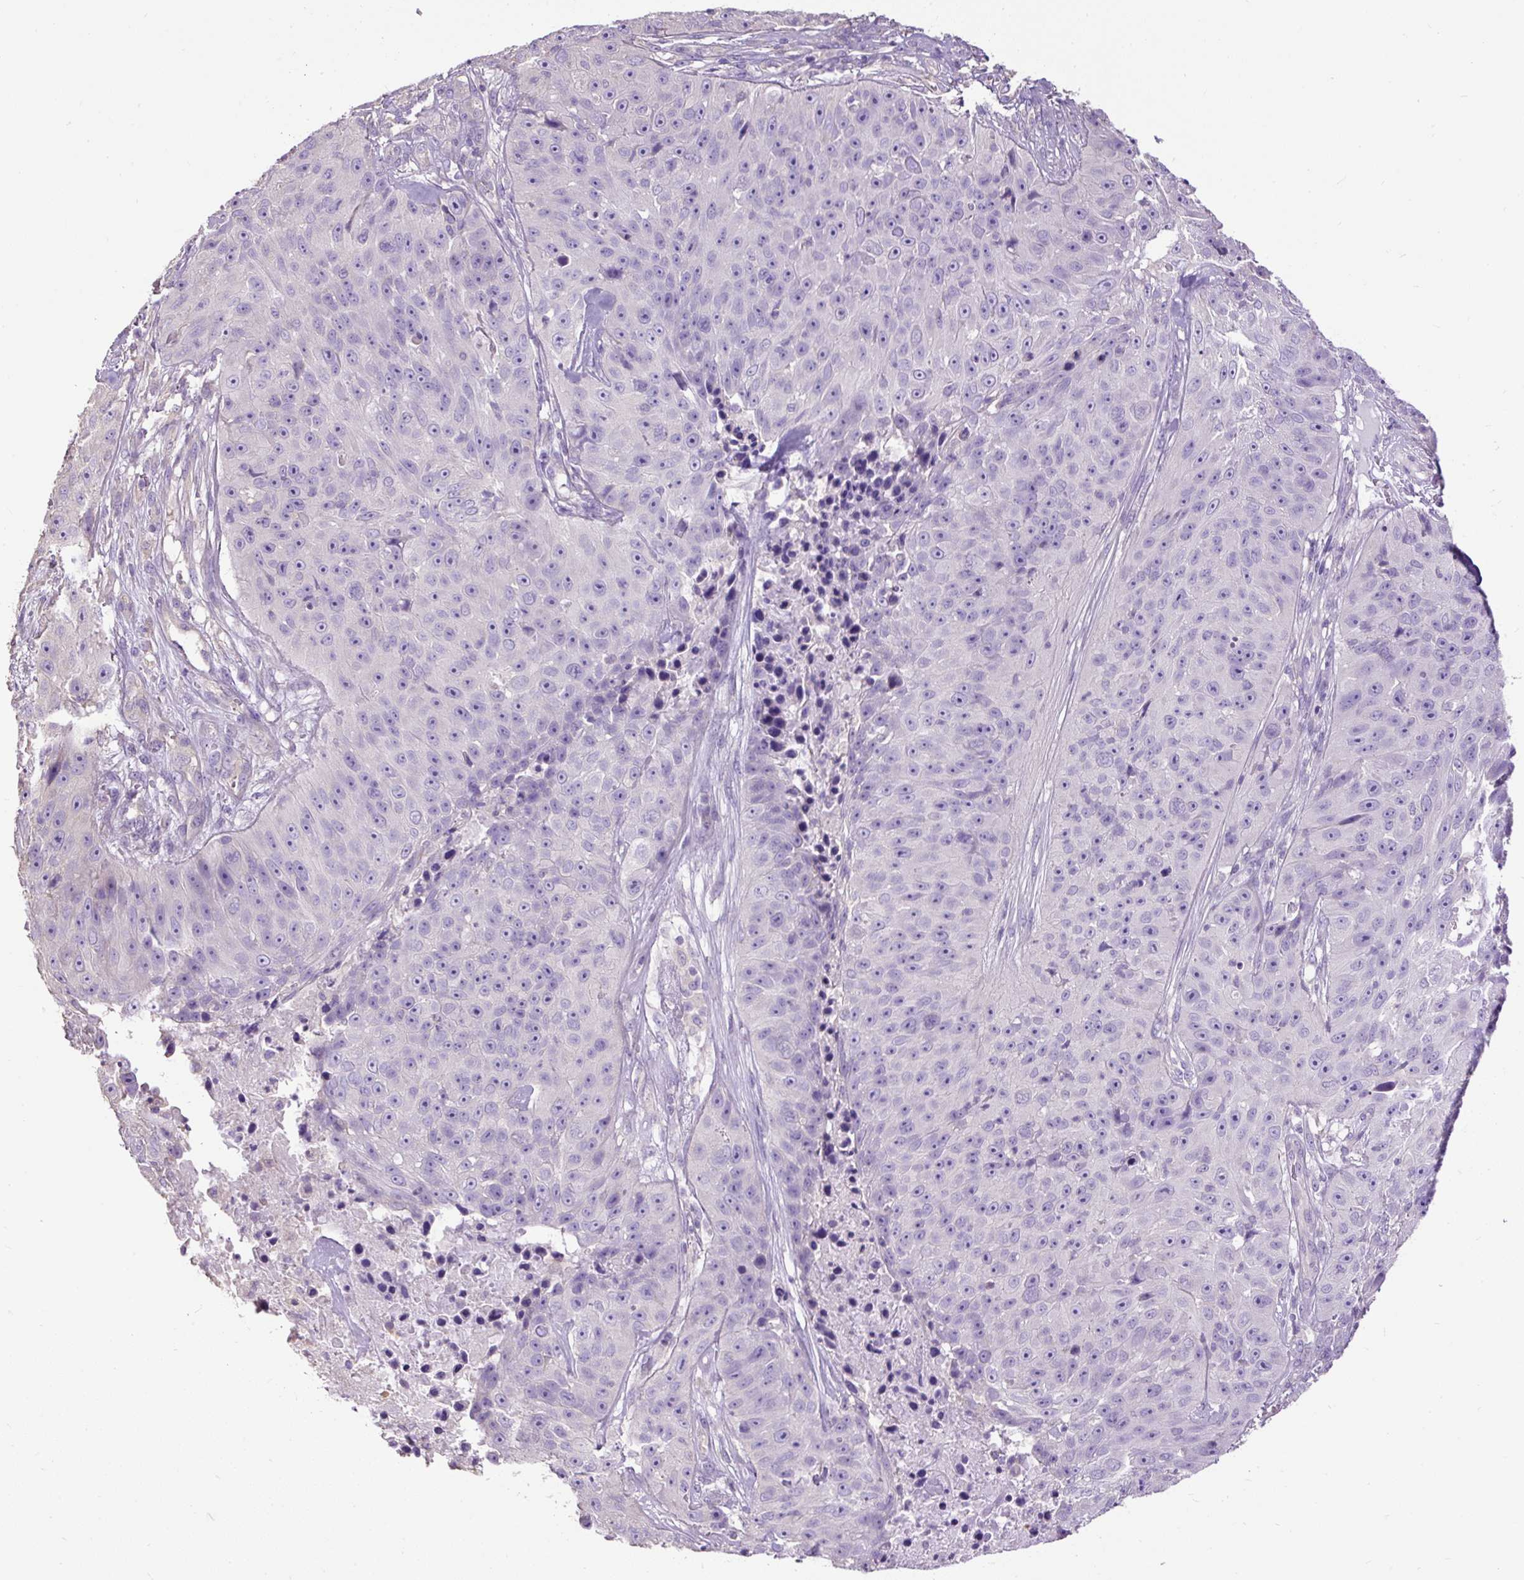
{"staining": {"intensity": "negative", "quantity": "none", "location": "none"}, "tissue": "skin cancer", "cell_type": "Tumor cells", "image_type": "cancer", "snomed": [{"axis": "morphology", "description": "Squamous cell carcinoma, NOS"}, {"axis": "topography", "description": "Skin"}], "caption": "Human skin cancer (squamous cell carcinoma) stained for a protein using IHC shows no positivity in tumor cells.", "gene": "PDIA2", "patient": {"sex": "female", "age": 87}}